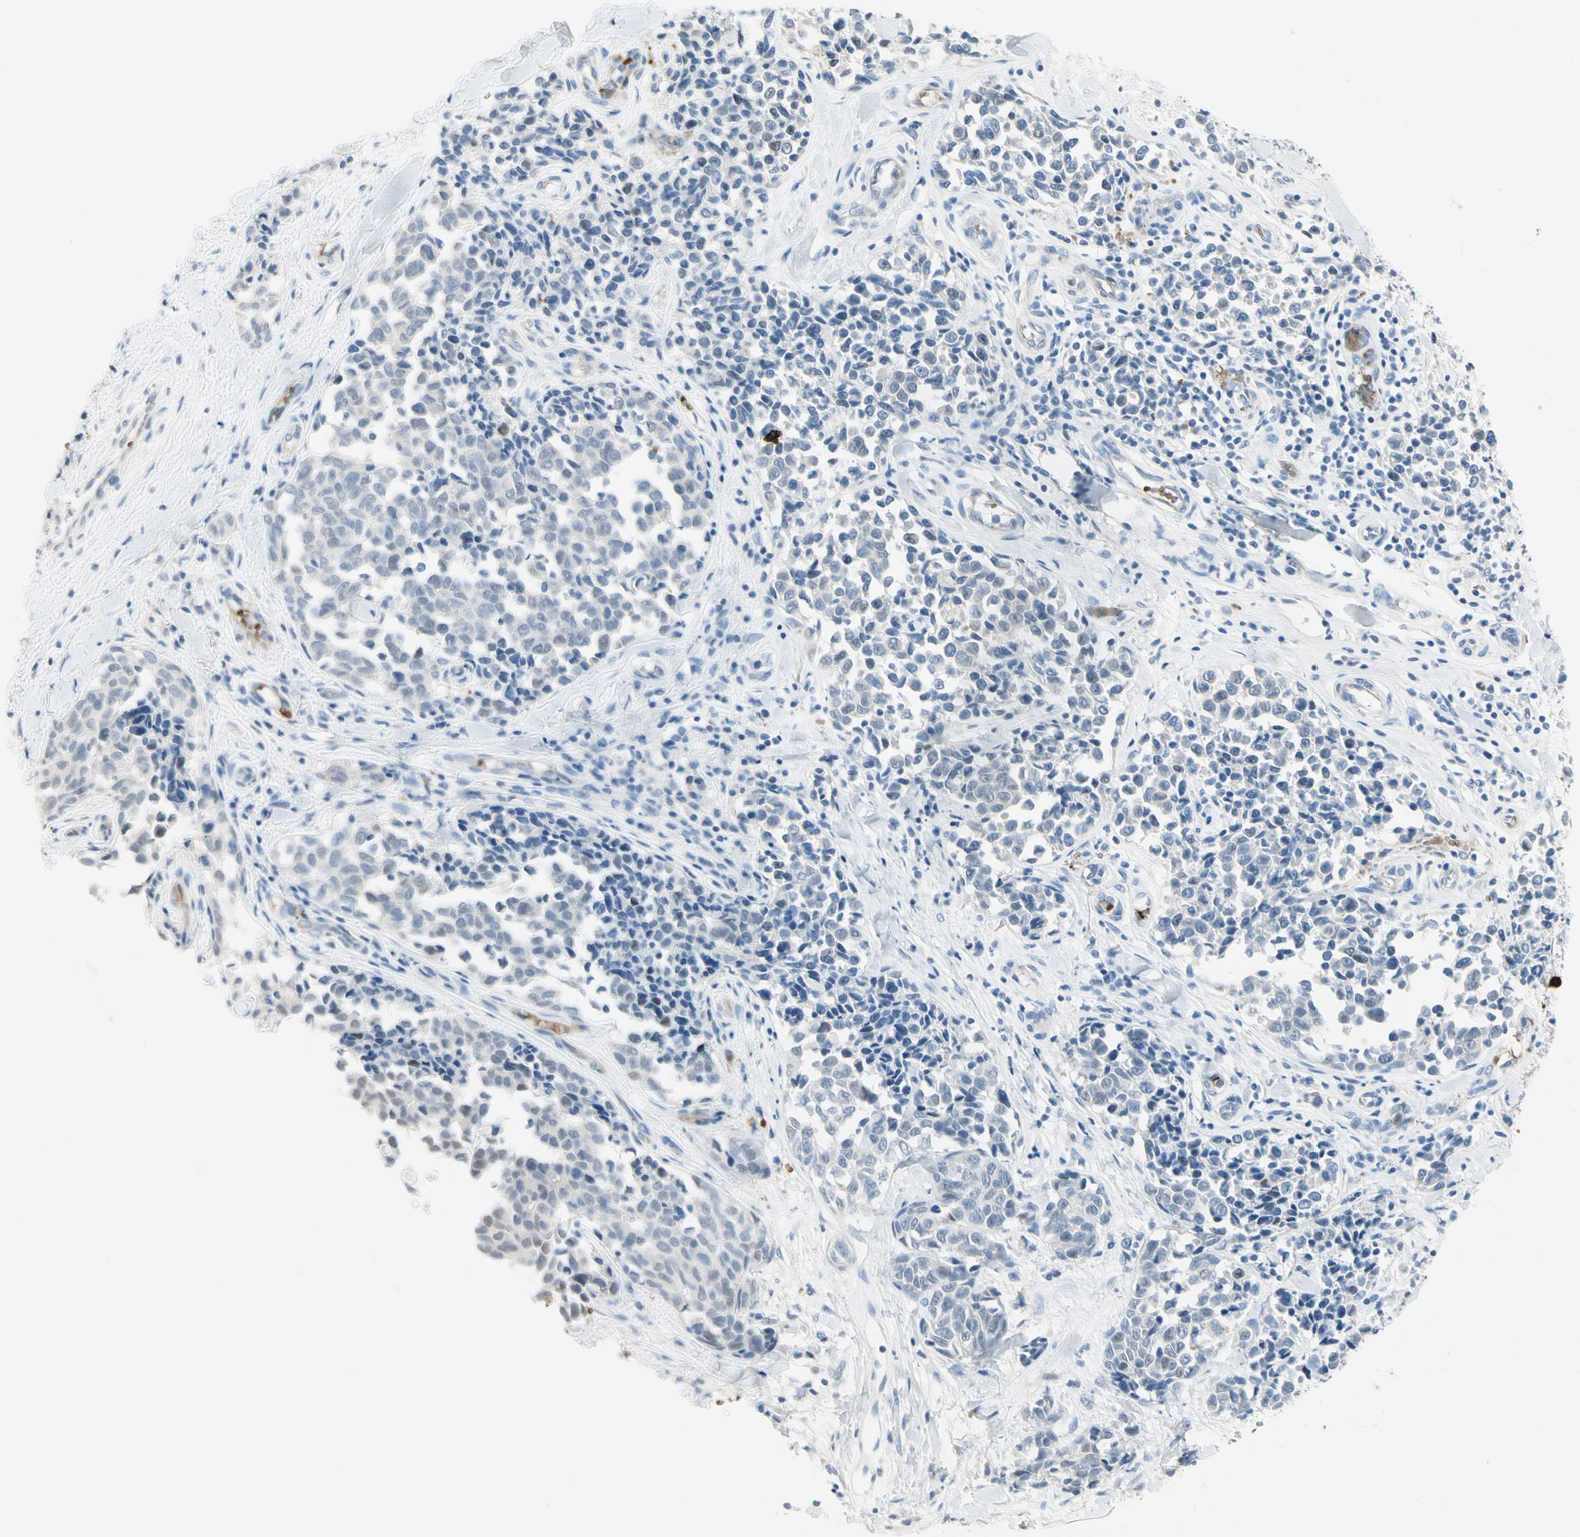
{"staining": {"intensity": "negative", "quantity": "none", "location": "none"}, "tissue": "melanoma", "cell_type": "Tumor cells", "image_type": "cancer", "snomed": [{"axis": "morphology", "description": "Malignant melanoma, NOS"}, {"axis": "topography", "description": "Skin"}], "caption": "IHC image of human malignant melanoma stained for a protein (brown), which demonstrates no positivity in tumor cells.", "gene": "CA1", "patient": {"sex": "female", "age": 64}}